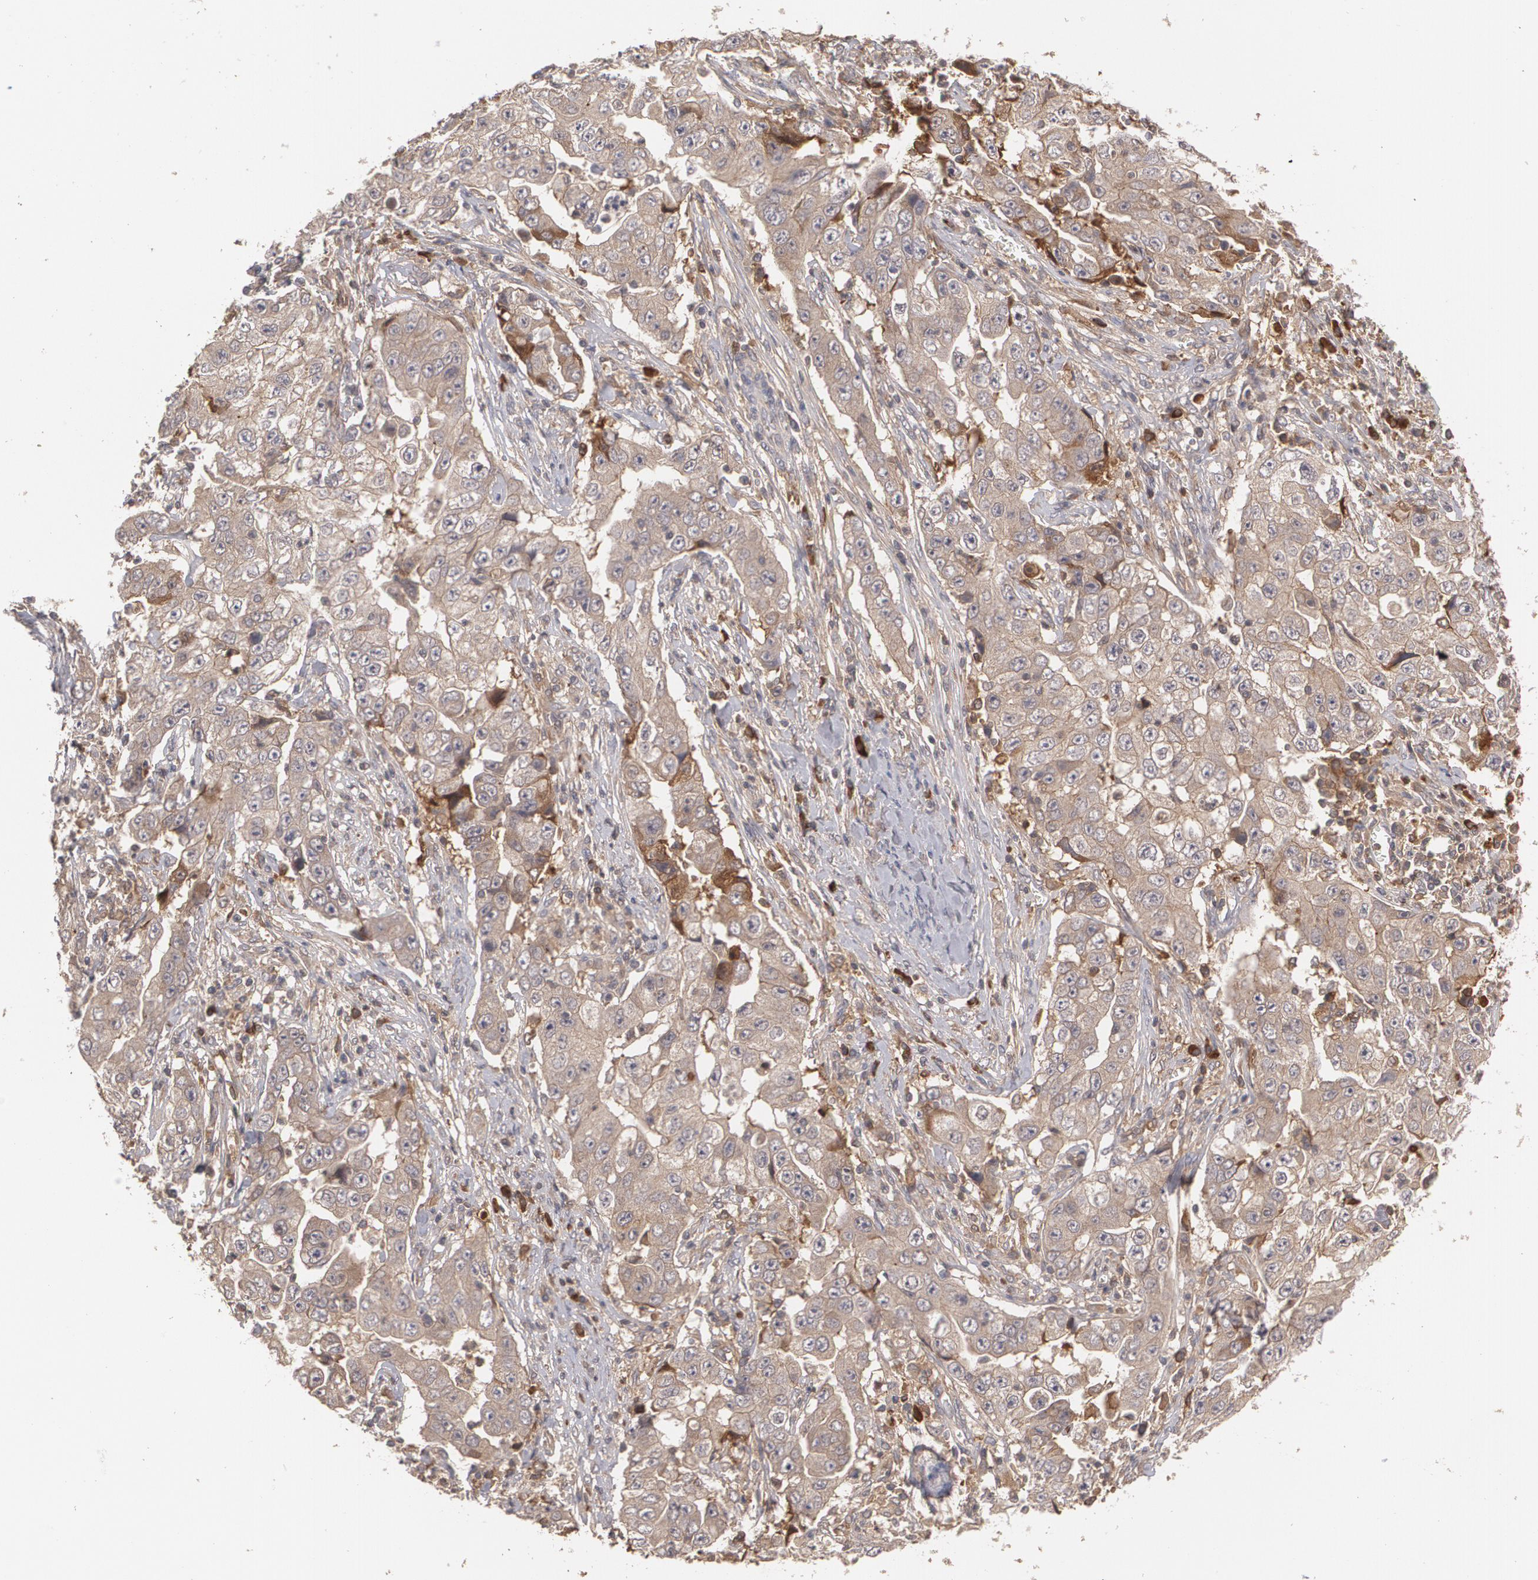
{"staining": {"intensity": "moderate", "quantity": ">75%", "location": "cytoplasmic/membranous"}, "tissue": "lung cancer", "cell_type": "Tumor cells", "image_type": "cancer", "snomed": [{"axis": "morphology", "description": "Squamous cell carcinoma, NOS"}, {"axis": "topography", "description": "Lung"}], "caption": "Lung cancer (squamous cell carcinoma) stained with IHC reveals moderate cytoplasmic/membranous expression in approximately >75% of tumor cells.", "gene": "ARF6", "patient": {"sex": "male", "age": 64}}